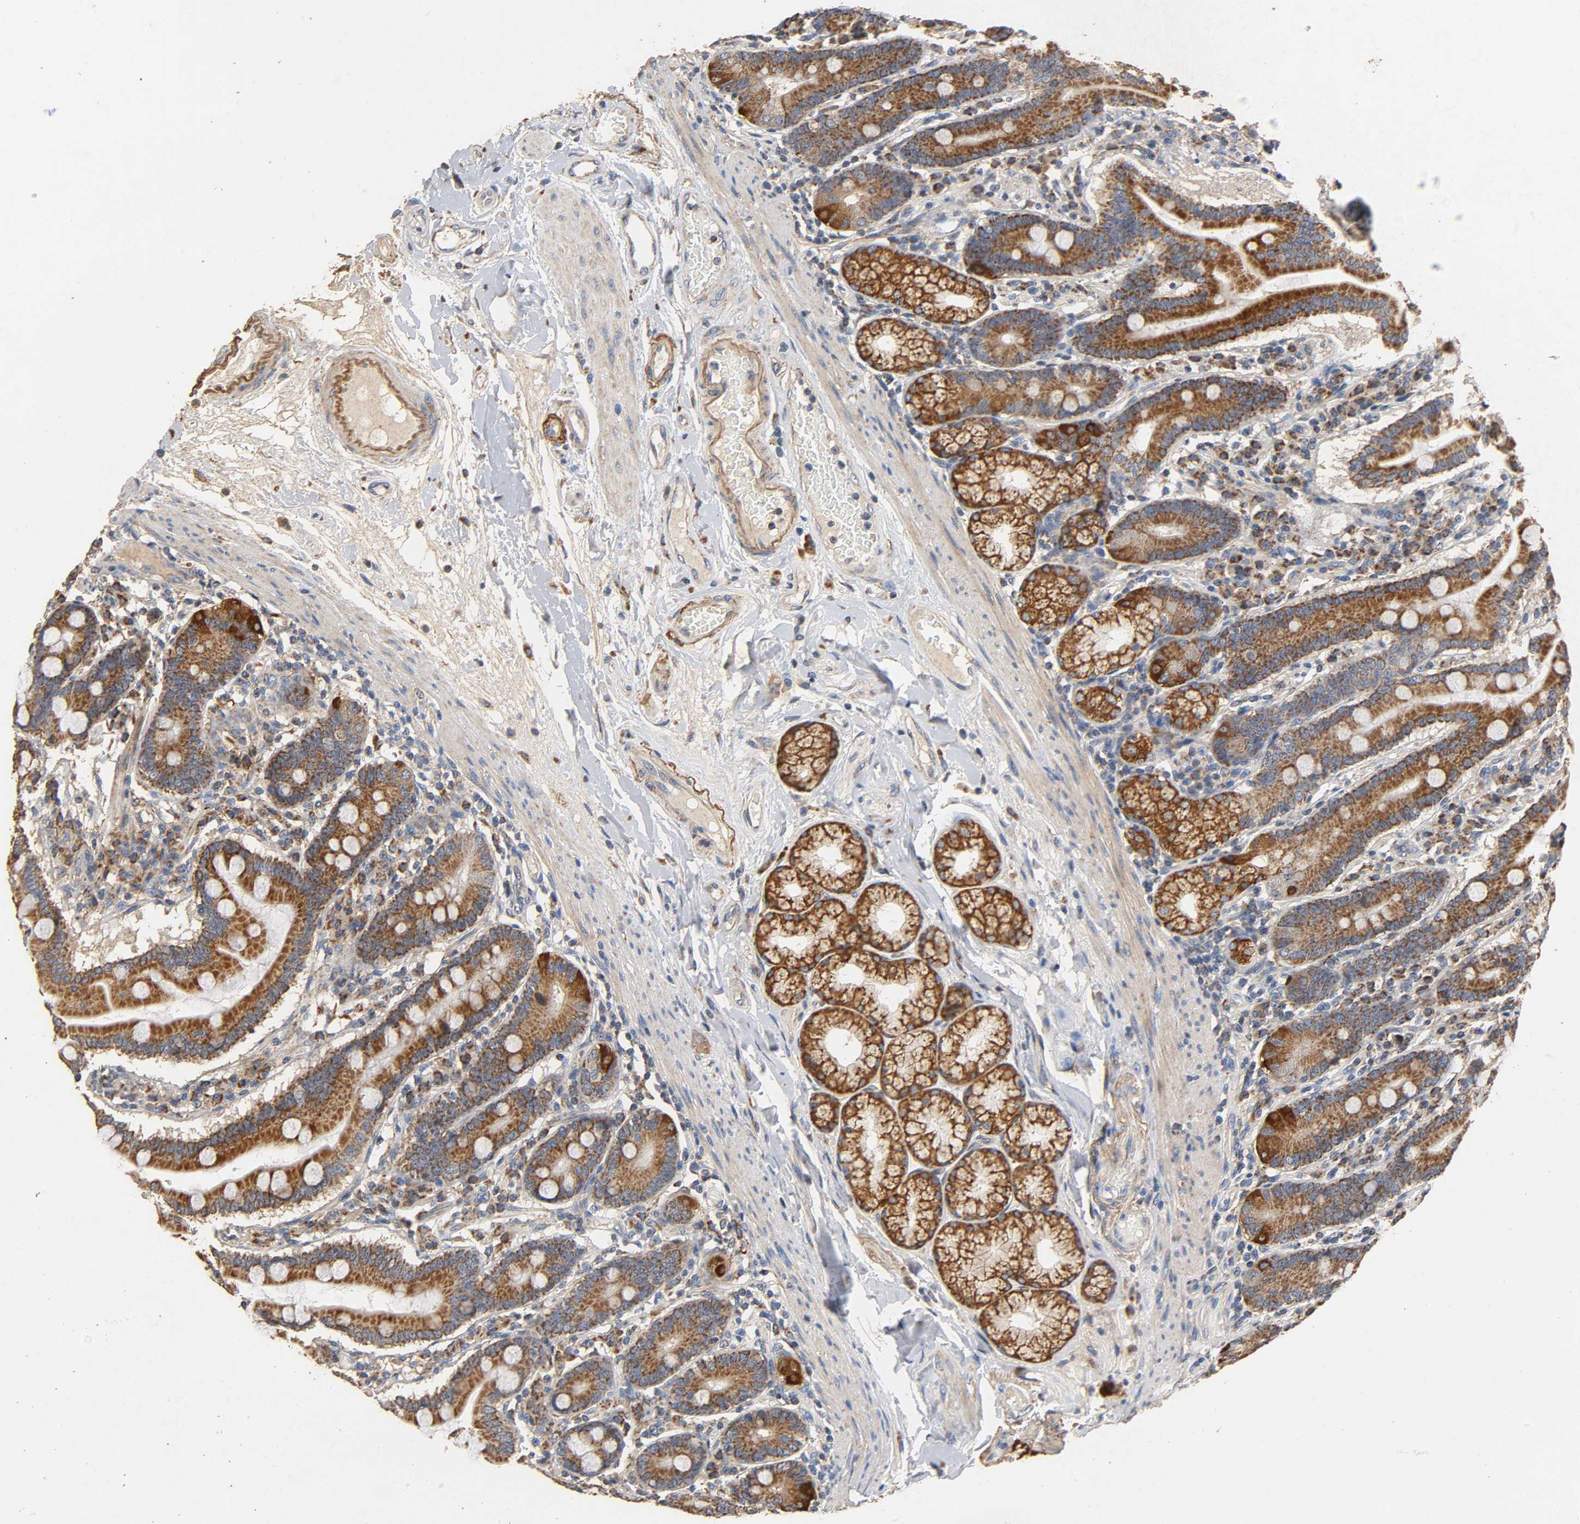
{"staining": {"intensity": "strong", "quantity": ">75%", "location": "cytoplasmic/membranous"}, "tissue": "duodenum", "cell_type": "Glandular cells", "image_type": "normal", "snomed": [{"axis": "morphology", "description": "Normal tissue, NOS"}, {"axis": "topography", "description": "Duodenum"}], "caption": "Protein expression analysis of normal duodenum displays strong cytoplasmic/membranous expression in approximately >75% of glandular cells.", "gene": "NDUFS3", "patient": {"sex": "female", "age": 64}}